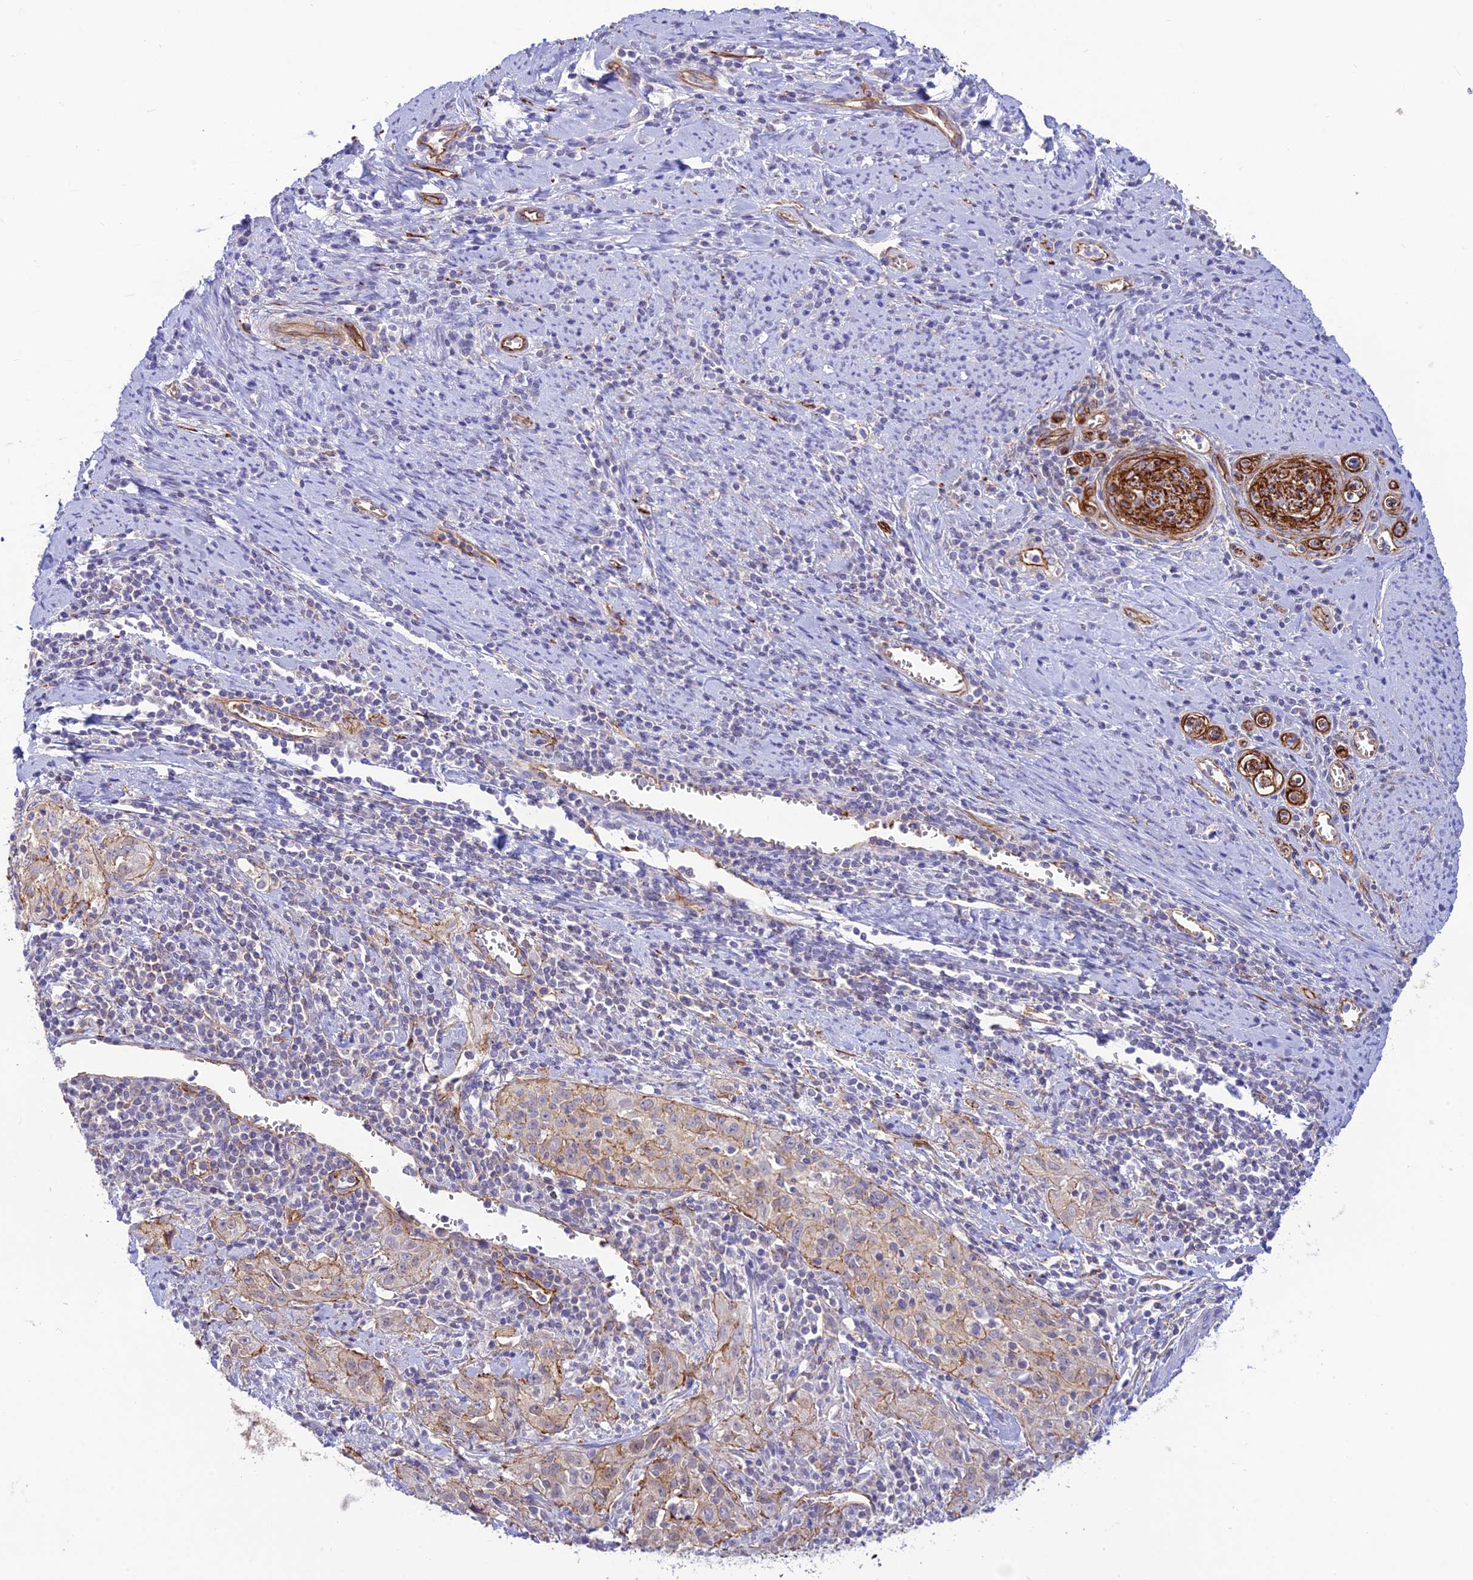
{"staining": {"intensity": "moderate", "quantity": "<25%", "location": "cytoplasmic/membranous"}, "tissue": "cervical cancer", "cell_type": "Tumor cells", "image_type": "cancer", "snomed": [{"axis": "morphology", "description": "Squamous cell carcinoma, NOS"}, {"axis": "topography", "description": "Cervix"}], "caption": "IHC histopathology image of human cervical squamous cell carcinoma stained for a protein (brown), which exhibits low levels of moderate cytoplasmic/membranous staining in approximately <25% of tumor cells.", "gene": "YPEL5", "patient": {"sex": "female", "age": 57}}